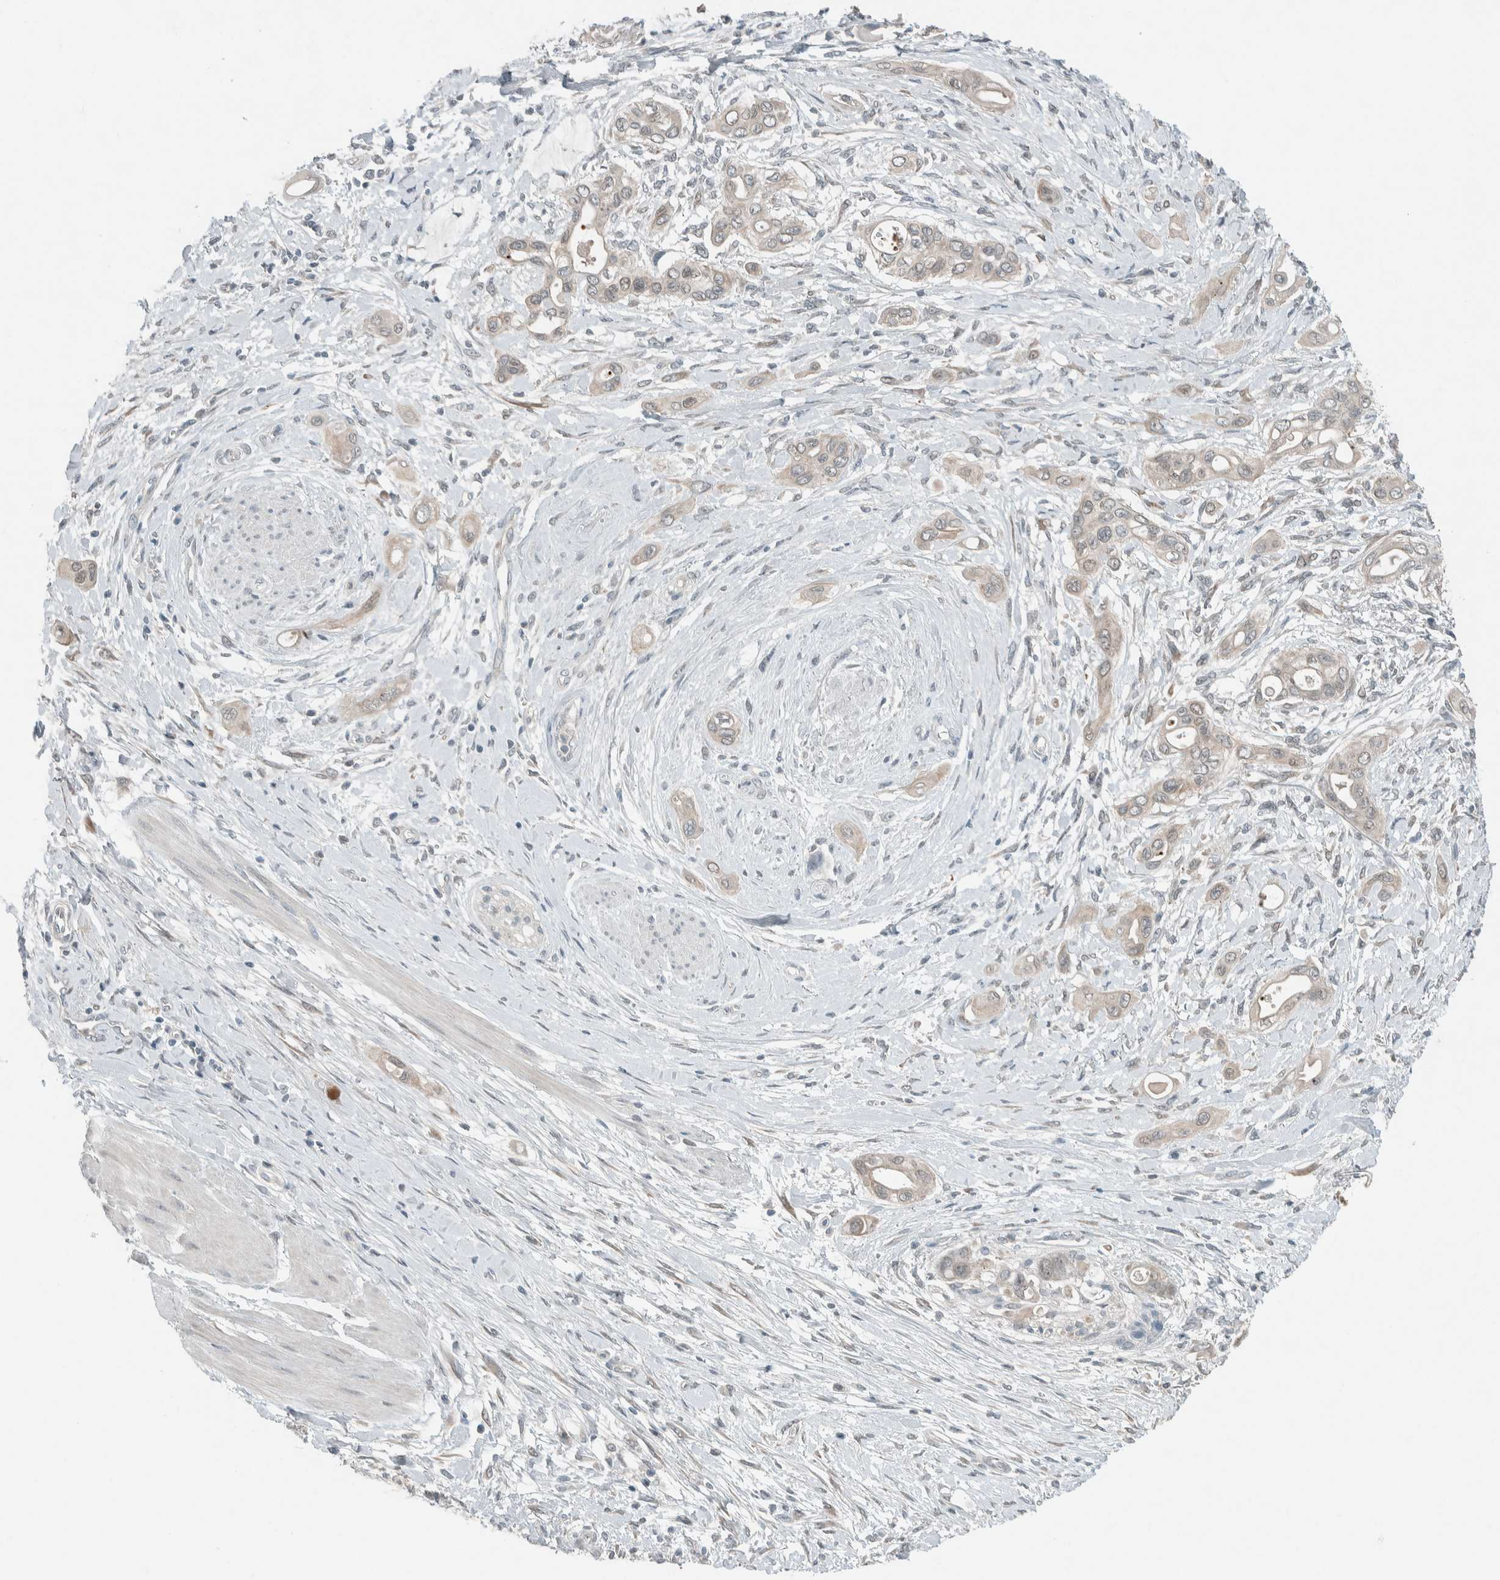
{"staining": {"intensity": "weak", "quantity": "<25%", "location": "cytoplasmic/membranous,nuclear"}, "tissue": "pancreatic cancer", "cell_type": "Tumor cells", "image_type": "cancer", "snomed": [{"axis": "morphology", "description": "Adenocarcinoma, NOS"}, {"axis": "topography", "description": "Pancreas"}], "caption": "DAB immunohistochemical staining of human pancreatic cancer shows no significant staining in tumor cells. (DAB IHC visualized using brightfield microscopy, high magnification).", "gene": "CERCAM", "patient": {"sex": "male", "age": 59}}